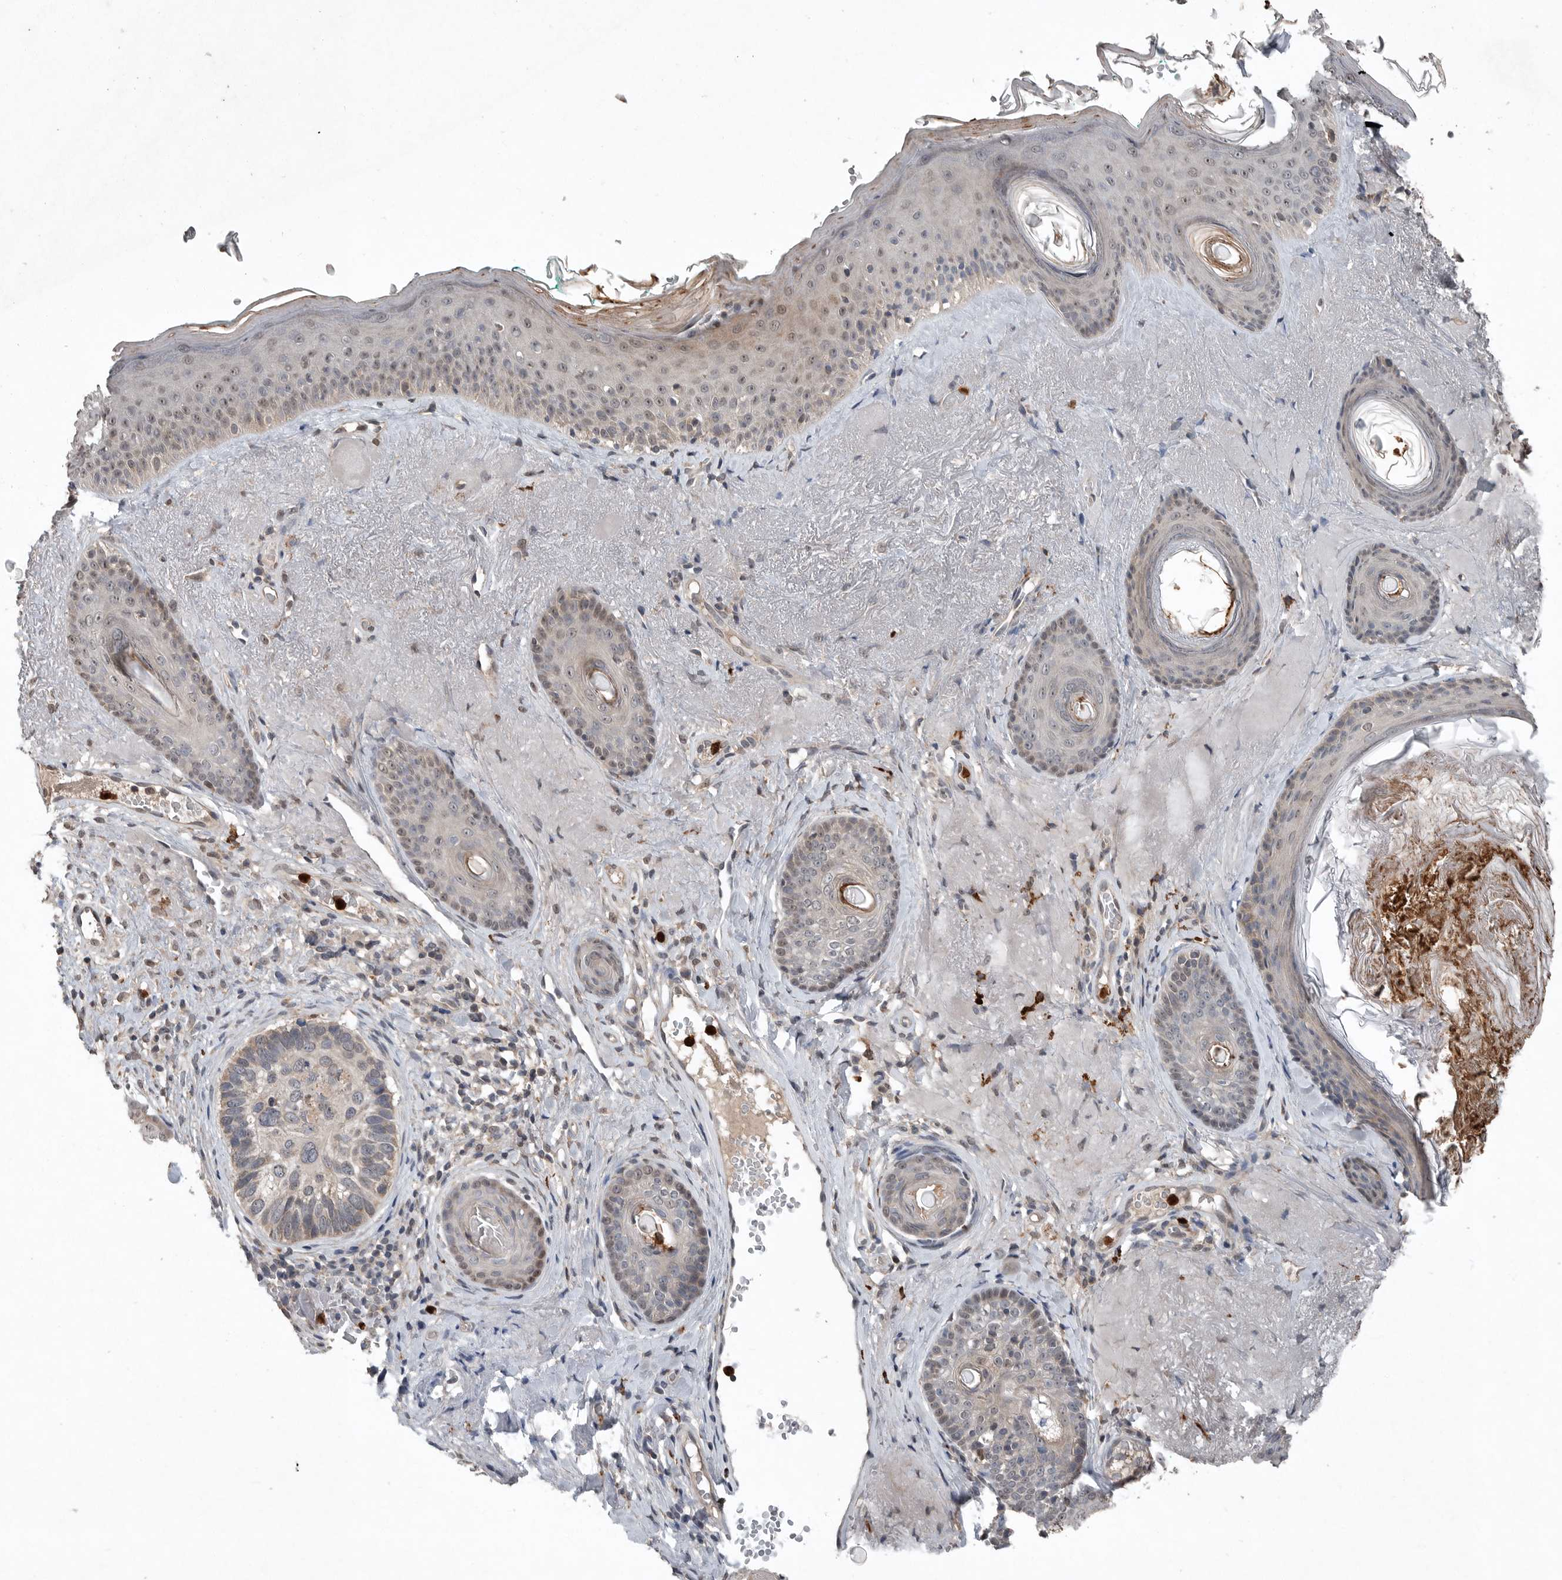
{"staining": {"intensity": "weak", "quantity": "<25%", "location": "cytoplasmic/membranous"}, "tissue": "skin cancer", "cell_type": "Tumor cells", "image_type": "cancer", "snomed": [{"axis": "morphology", "description": "Basal cell carcinoma"}, {"axis": "topography", "description": "Skin"}], "caption": "Immunohistochemistry (IHC) of human skin basal cell carcinoma exhibits no expression in tumor cells.", "gene": "SCP2", "patient": {"sex": "male", "age": 62}}